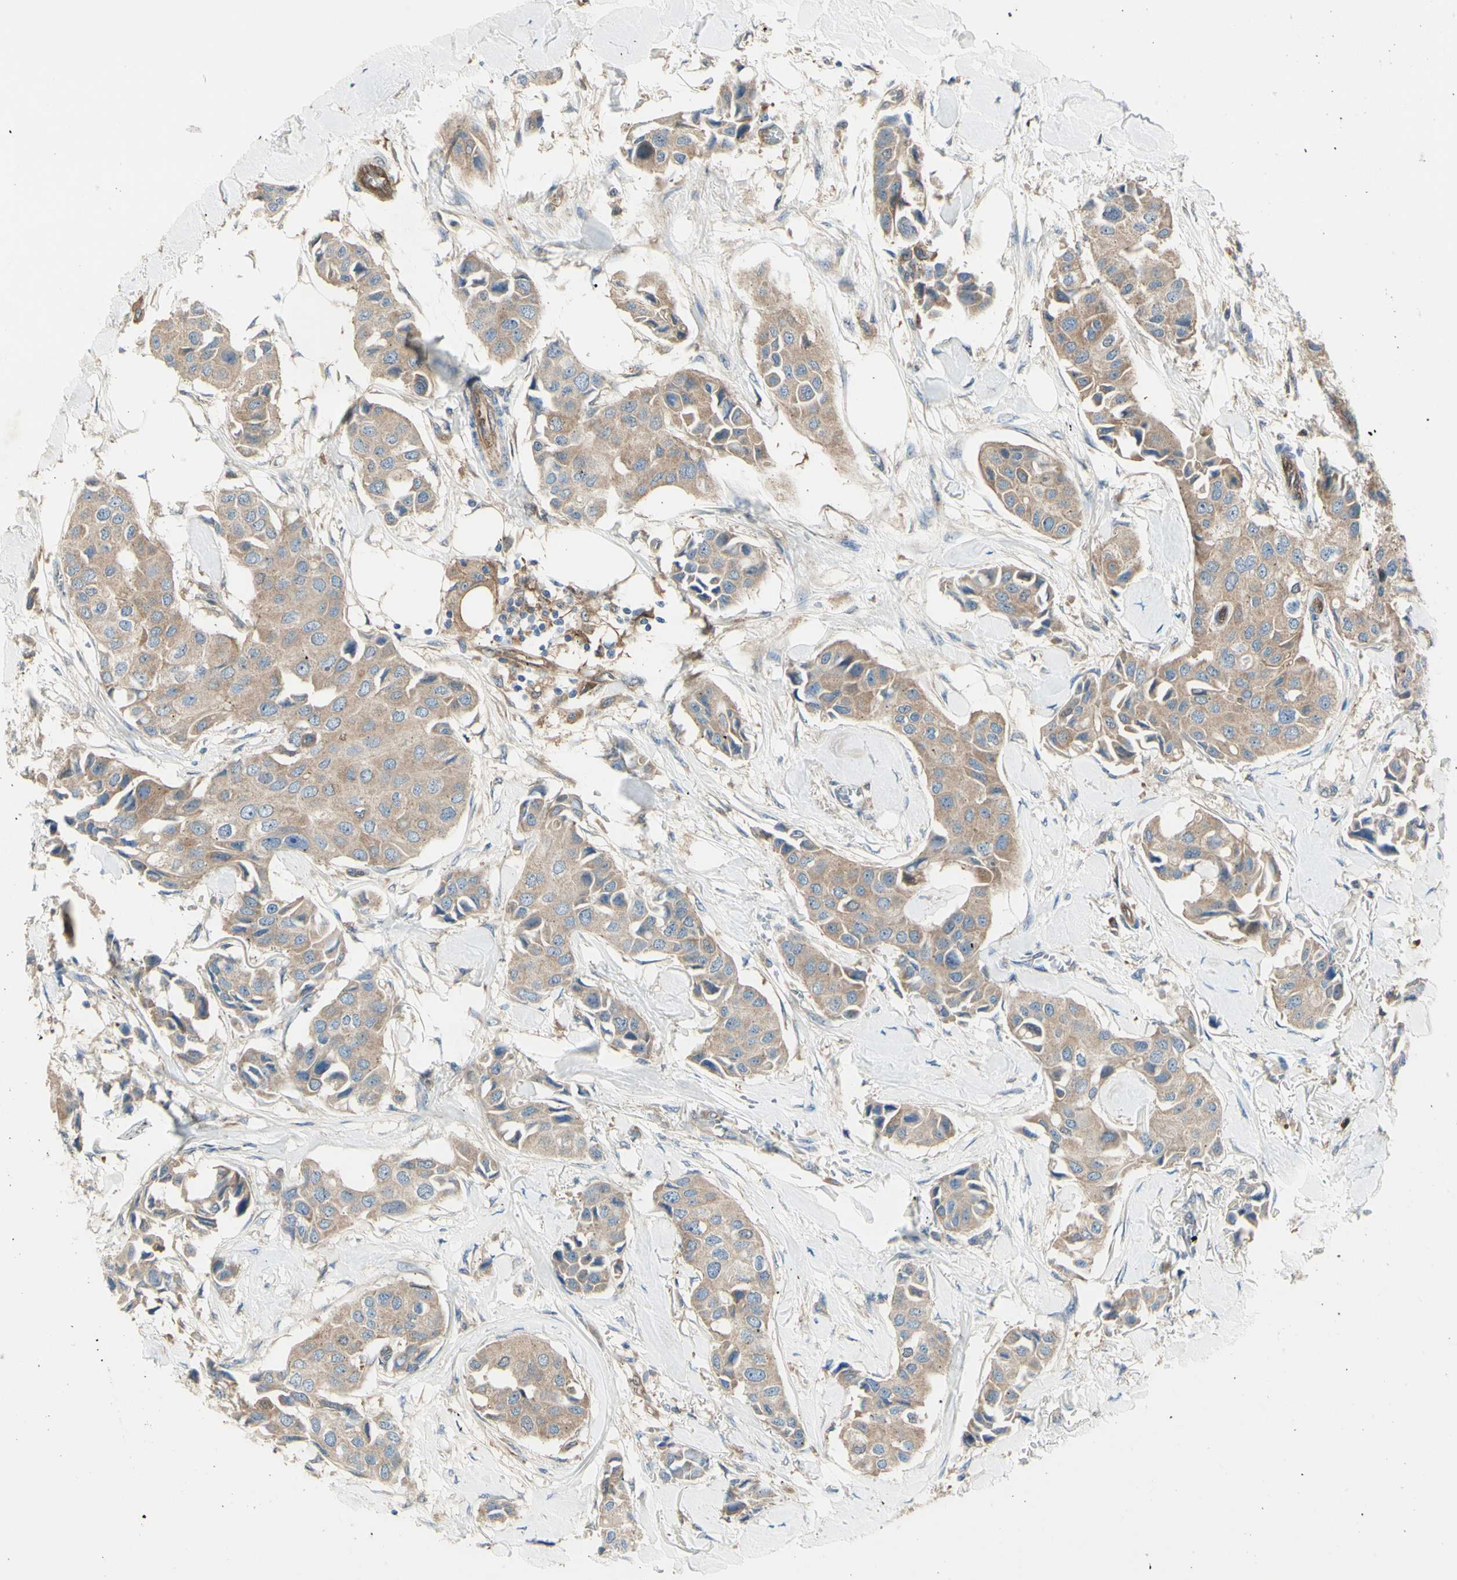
{"staining": {"intensity": "weak", "quantity": ">75%", "location": "cytoplasmic/membranous"}, "tissue": "breast cancer", "cell_type": "Tumor cells", "image_type": "cancer", "snomed": [{"axis": "morphology", "description": "Duct carcinoma"}, {"axis": "topography", "description": "Breast"}], "caption": "DAB (3,3'-diaminobenzidine) immunohistochemical staining of human breast cancer exhibits weak cytoplasmic/membranous protein staining in approximately >75% of tumor cells. The protein of interest is stained brown, and the nuclei are stained in blue (DAB IHC with brightfield microscopy, high magnification).", "gene": "IGSF9B", "patient": {"sex": "female", "age": 80}}